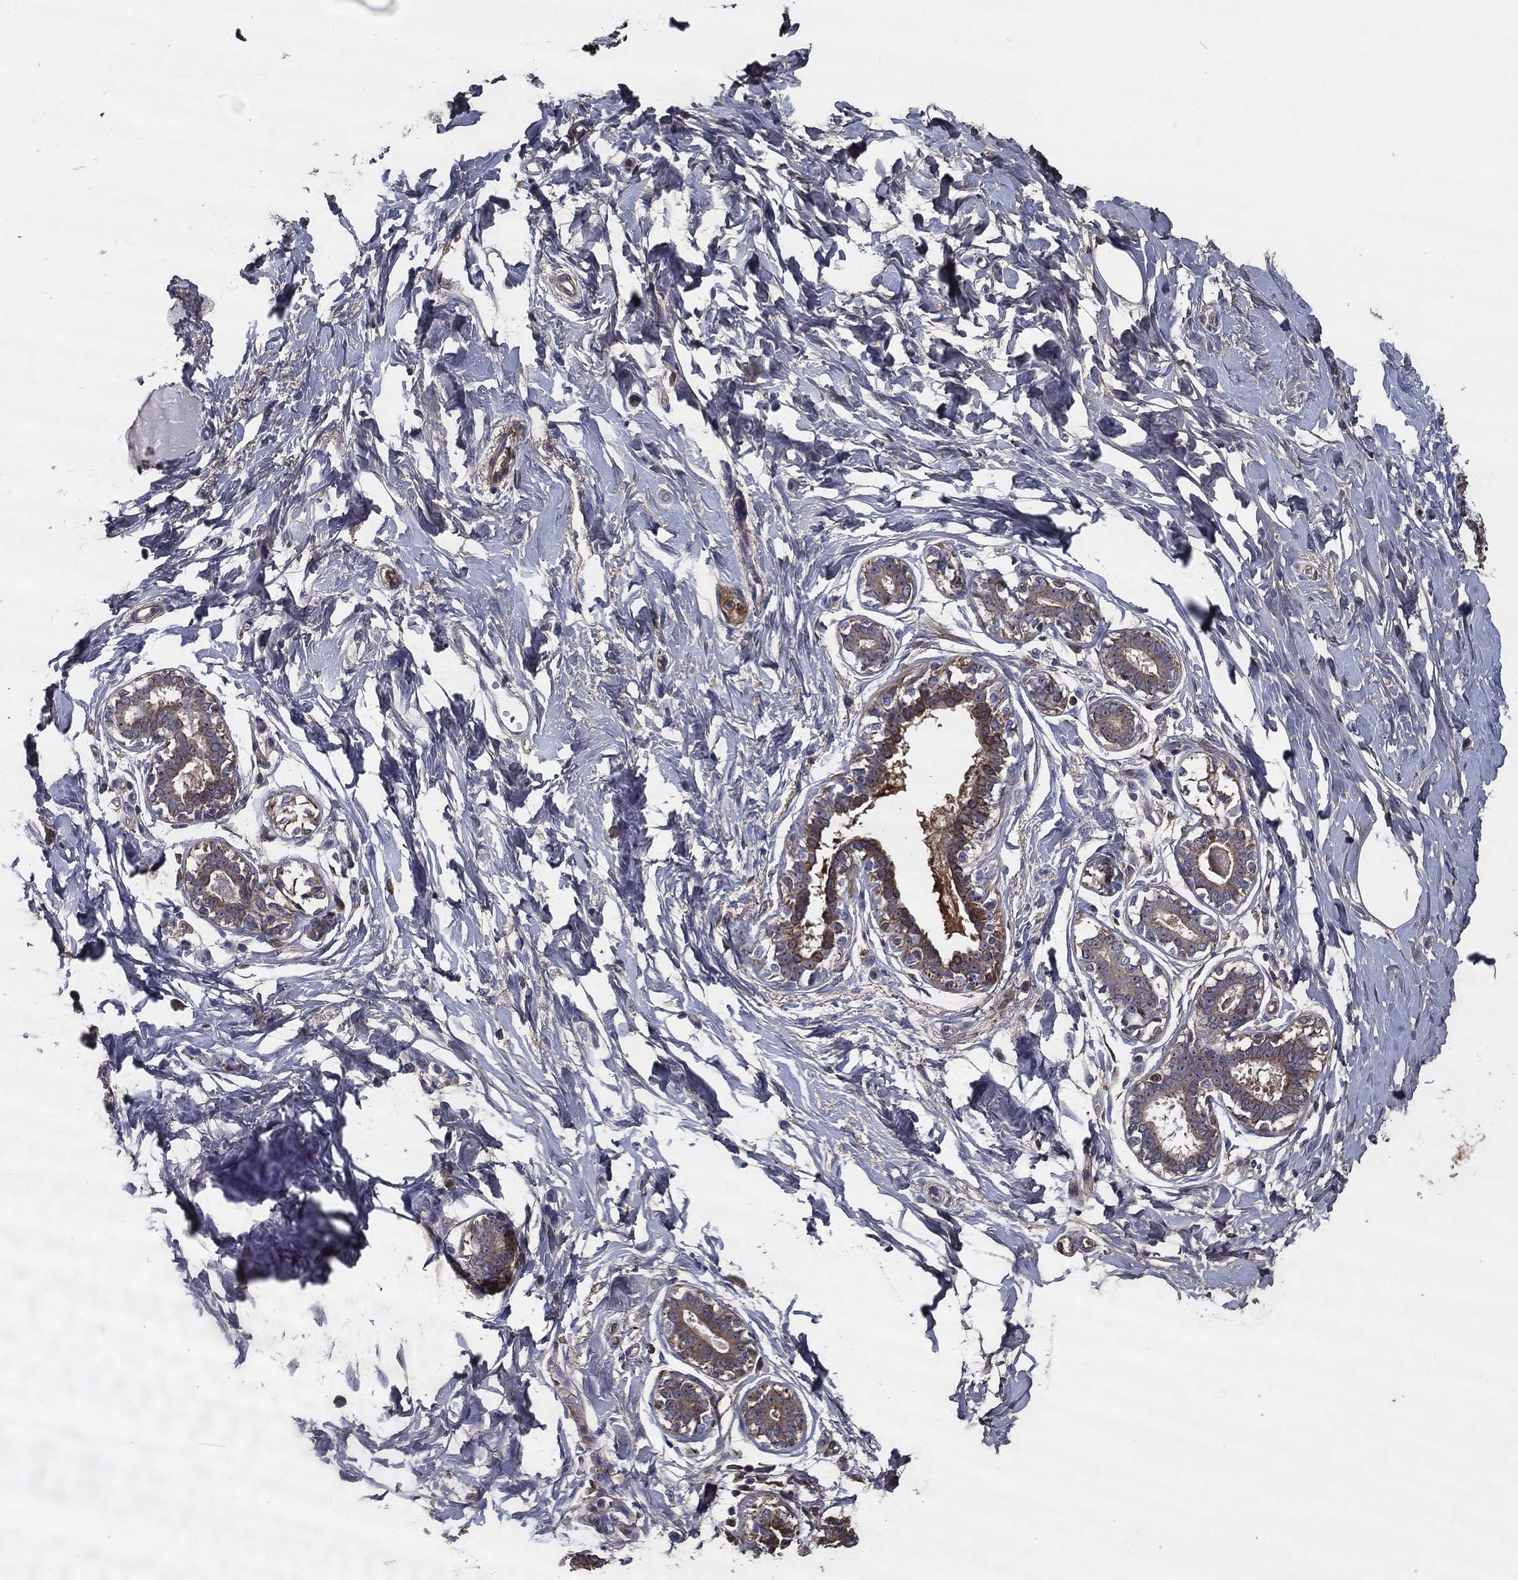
{"staining": {"intensity": "weak", "quantity": "<25%", "location": "cytoplasmic/membranous"}, "tissue": "breast", "cell_type": "Glandular cells", "image_type": "normal", "snomed": [{"axis": "morphology", "description": "Normal tissue, NOS"}, {"axis": "morphology", "description": "Lobular carcinoma, in situ"}, {"axis": "topography", "description": "Breast"}], "caption": "Unremarkable breast was stained to show a protein in brown. There is no significant positivity in glandular cells. (Brightfield microscopy of DAB (3,3'-diaminobenzidine) IHC at high magnification).", "gene": "EFNA1", "patient": {"sex": "female", "age": 35}}